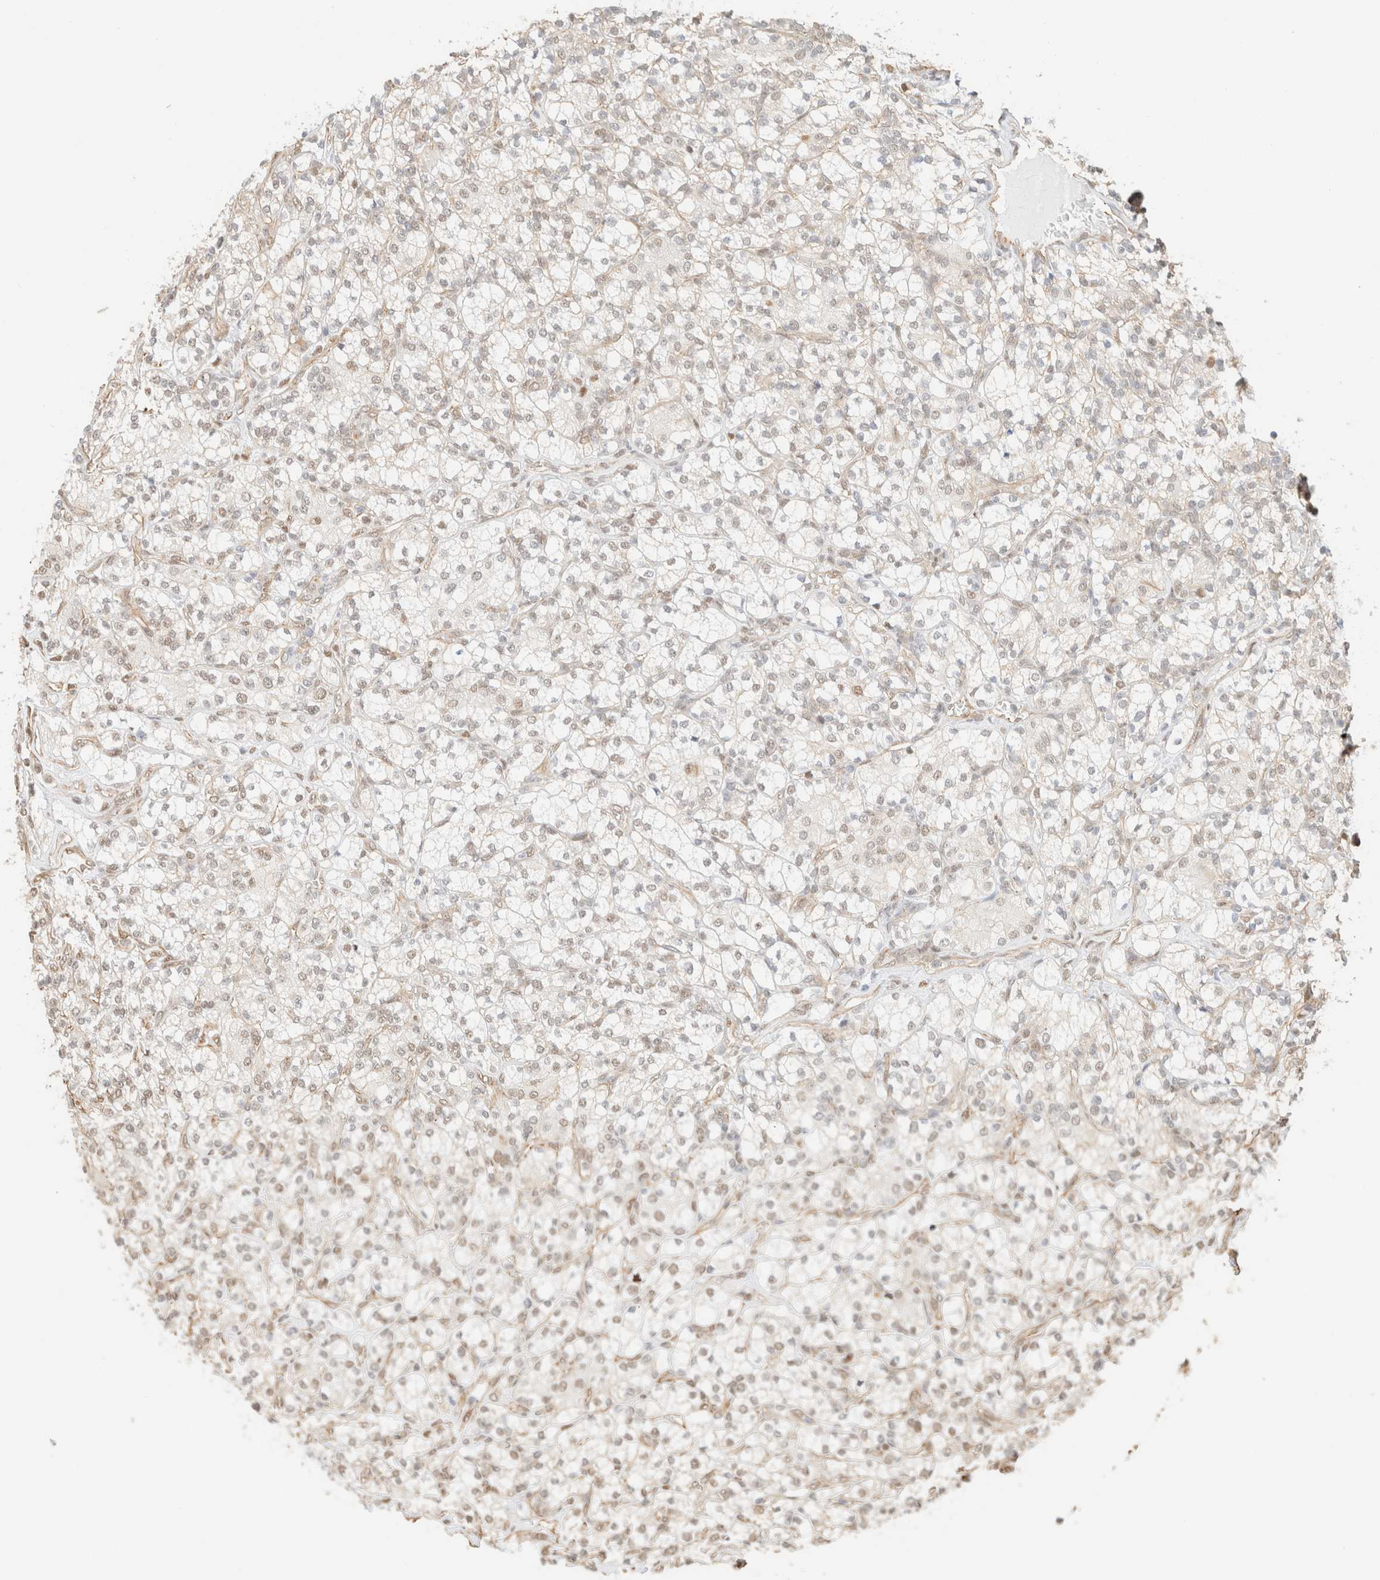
{"staining": {"intensity": "weak", "quantity": "25%-75%", "location": "nuclear"}, "tissue": "renal cancer", "cell_type": "Tumor cells", "image_type": "cancer", "snomed": [{"axis": "morphology", "description": "Adenocarcinoma, NOS"}, {"axis": "topography", "description": "Kidney"}], "caption": "Approximately 25%-75% of tumor cells in human renal cancer demonstrate weak nuclear protein positivity as visualized by brown immunohistochemical staining.", "gene": "ARID5A", "patient": {"sex": "male", "age": 77}}